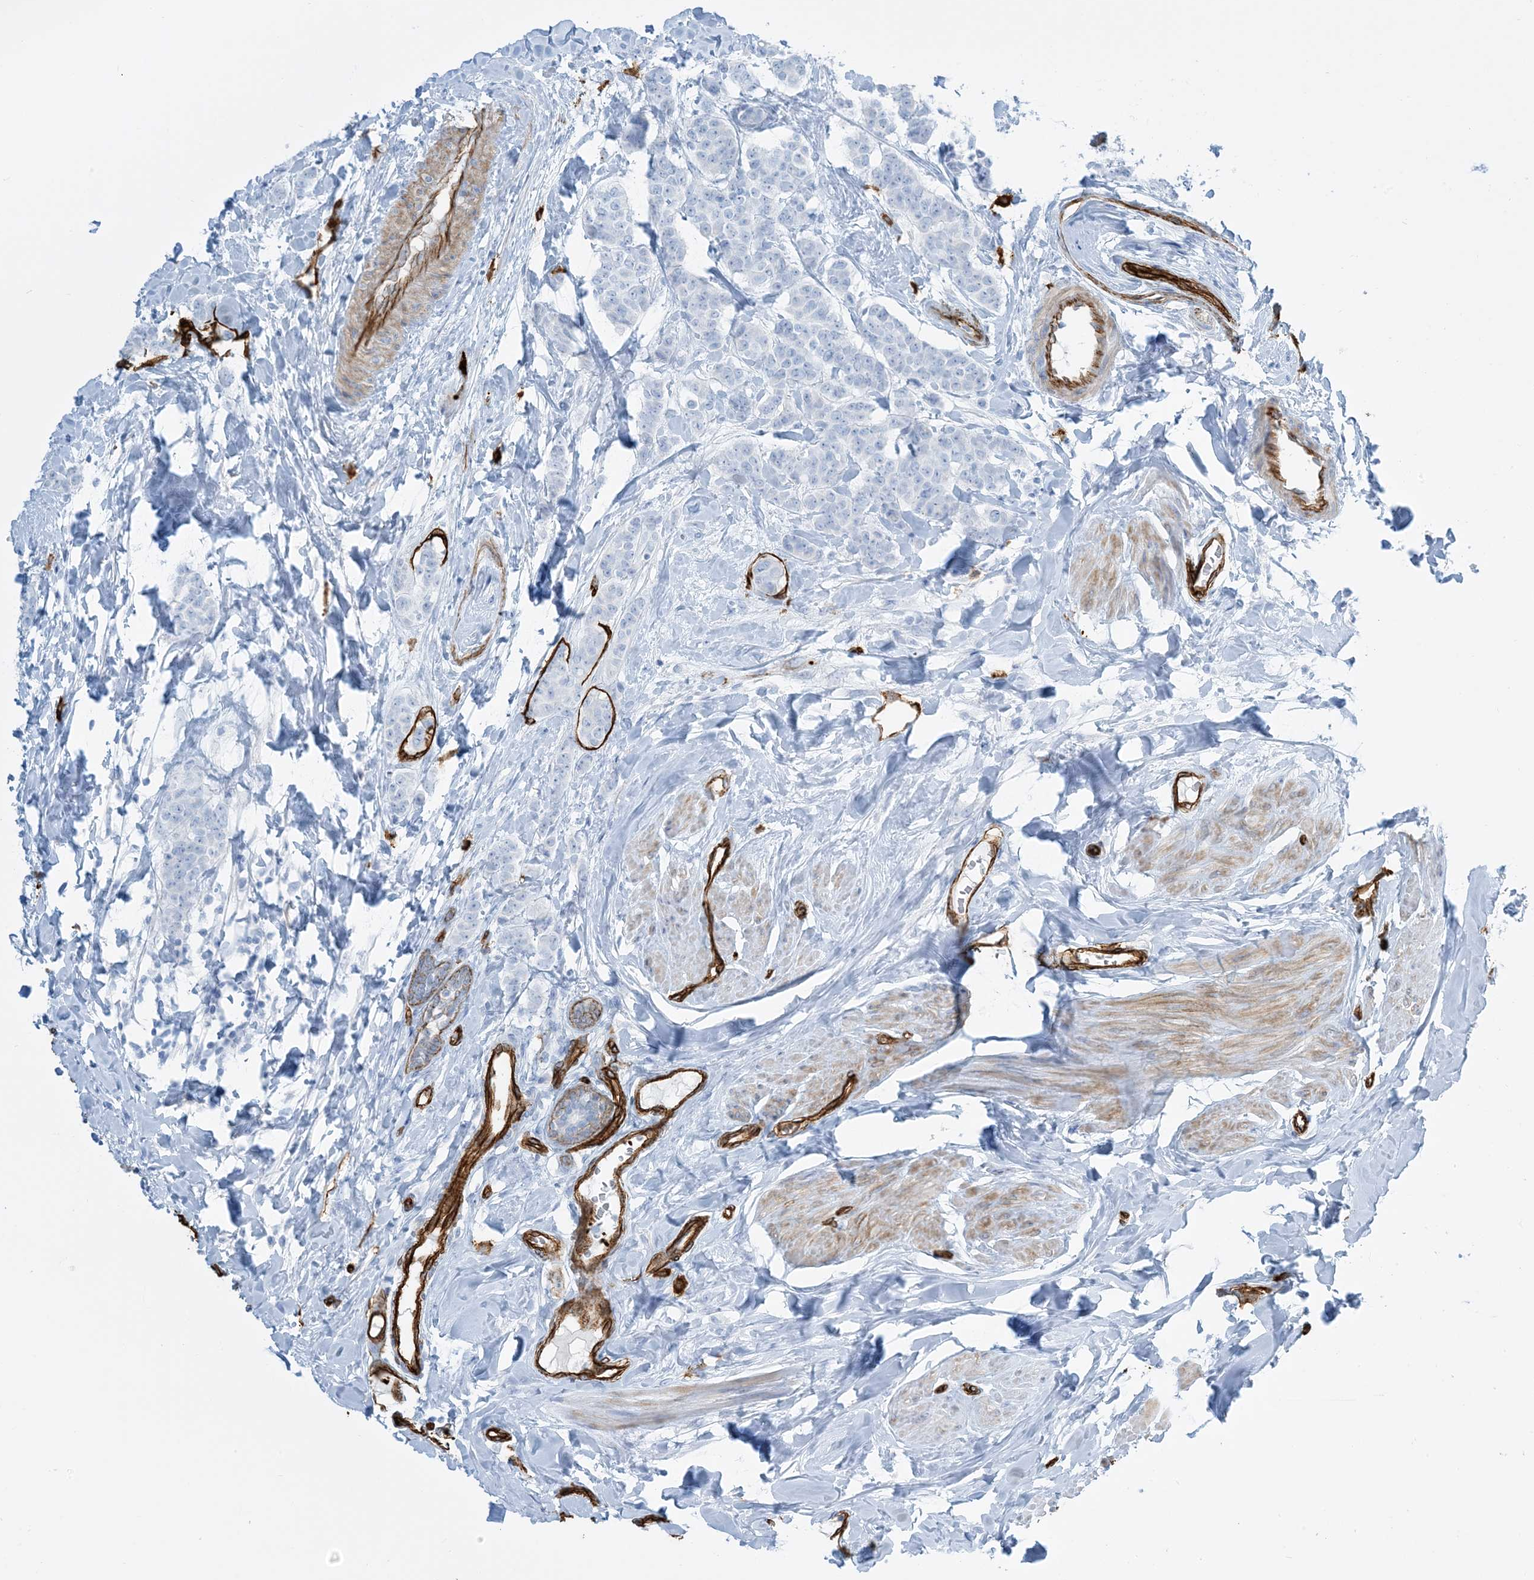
{"staining": {"intensity": "negative", "quantity": "none", "location": "none"}, "tissue": "breast cancer", "cell_type": "Tumor cells", "image_type": "cancer", "snomed": [{"axis": "morphology", "description": "Duct carcinoma"}, {"axis": "topography", "description": "Breast"}], "caption": "A photomicrograph of breast cancer (invasive ductal carcinoma) stained for a protein exhibits no brown staining in tumor cells.", "gene": "EPS8L3", "patient": {"sex": "female", "age": 40}}